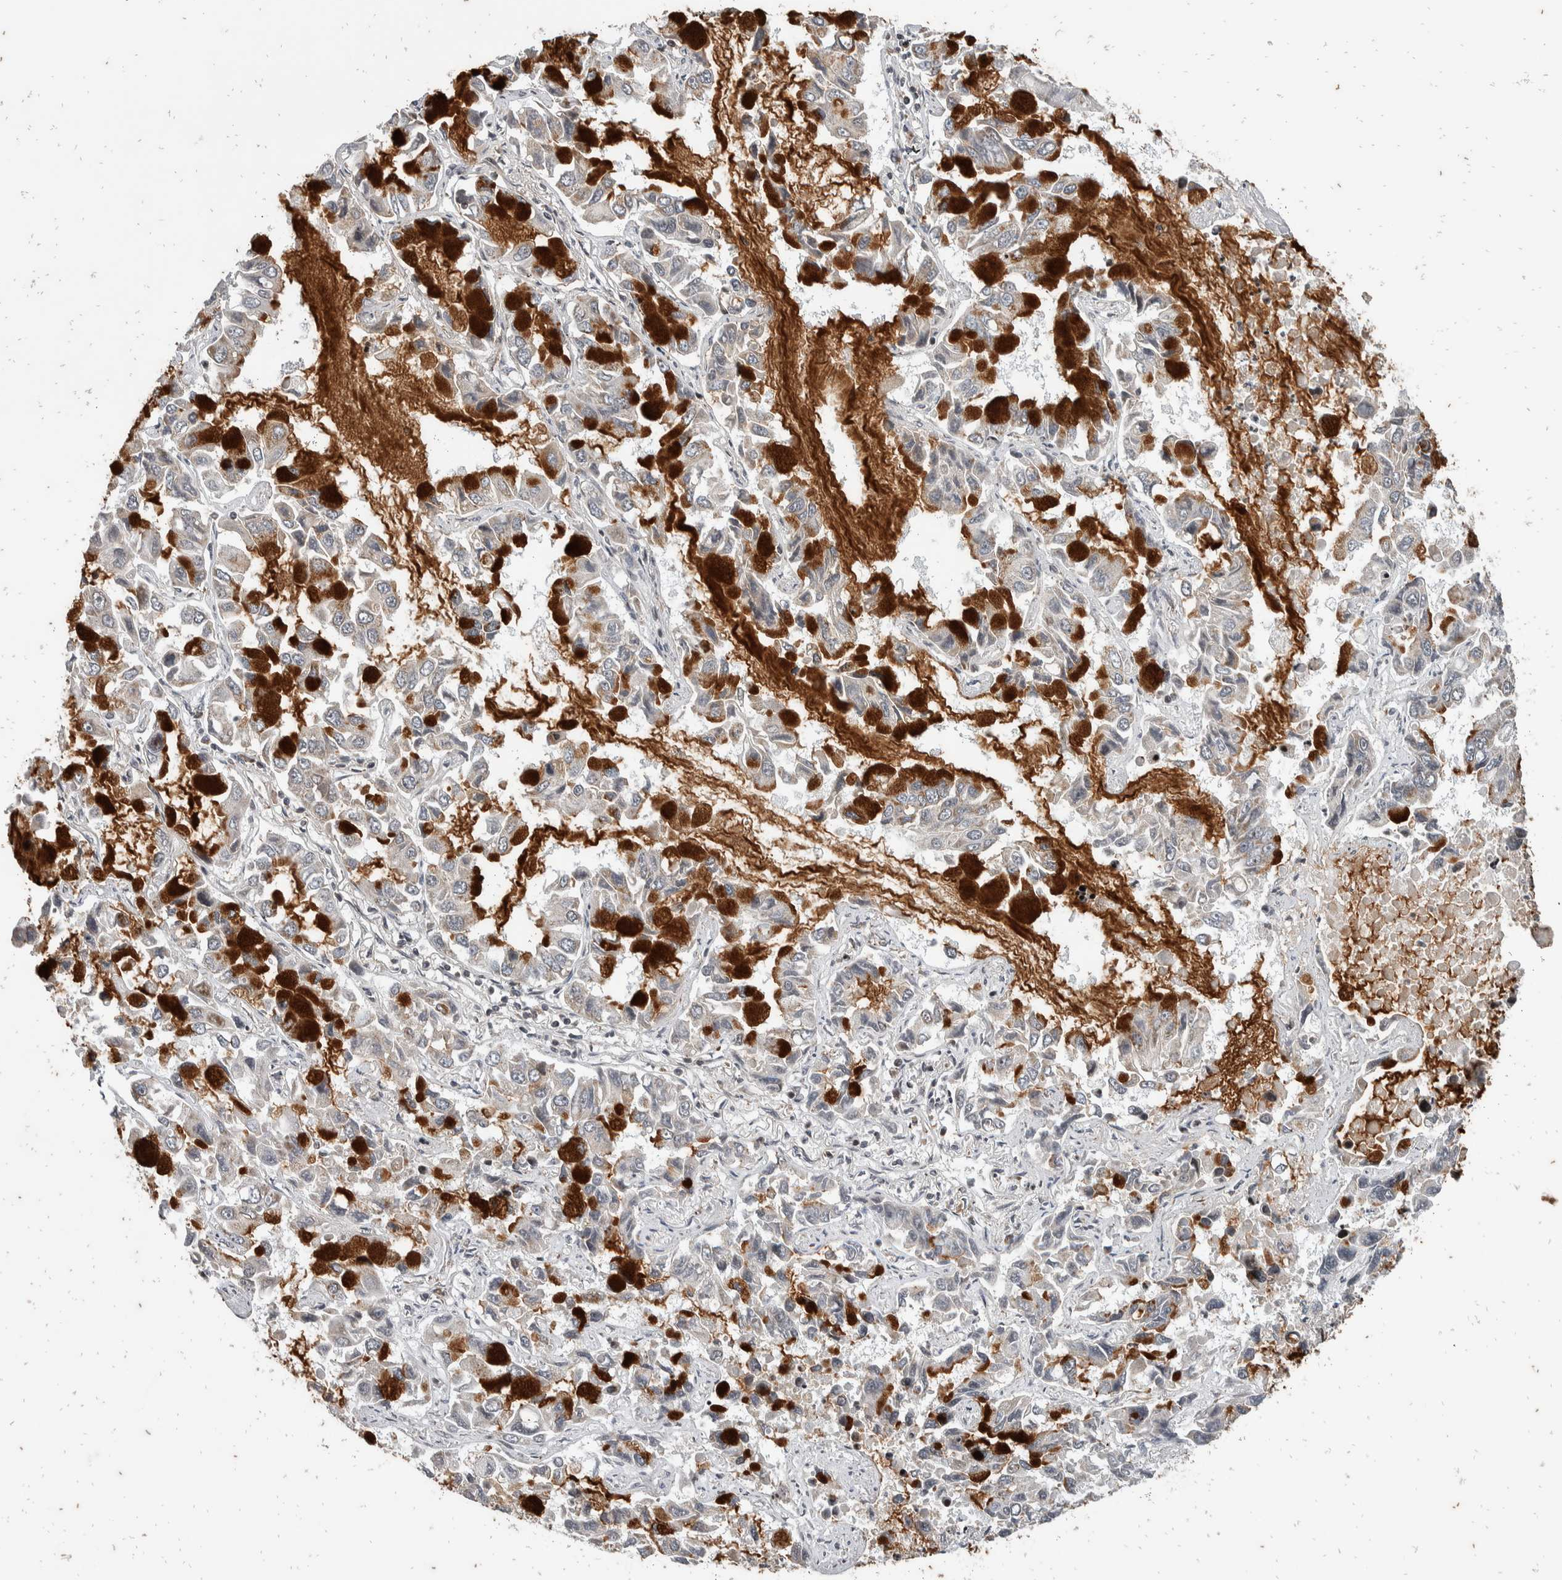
{"staining": {"intensity": "strong", "quantity": "<25%", "location": "cytoplasmic/membranous"}, "tissue": "lung cancer", "cell_type": "Tumor cells", "image_type": "cancer", "snomed": [{"axis": "morphology", "description": "Adenocarcinoma, NOS"}, {"axis": "topography", "description": "Lung"}], "caption": "This is a photomicrograph of immunohistochemistry (IHC) staining of lung cancer, which shows strong expression in the cytoplasmic/membranous of tumor cells.", "gene": "ATXN7L1", "patient": {"sex": "male", "age": 64}}